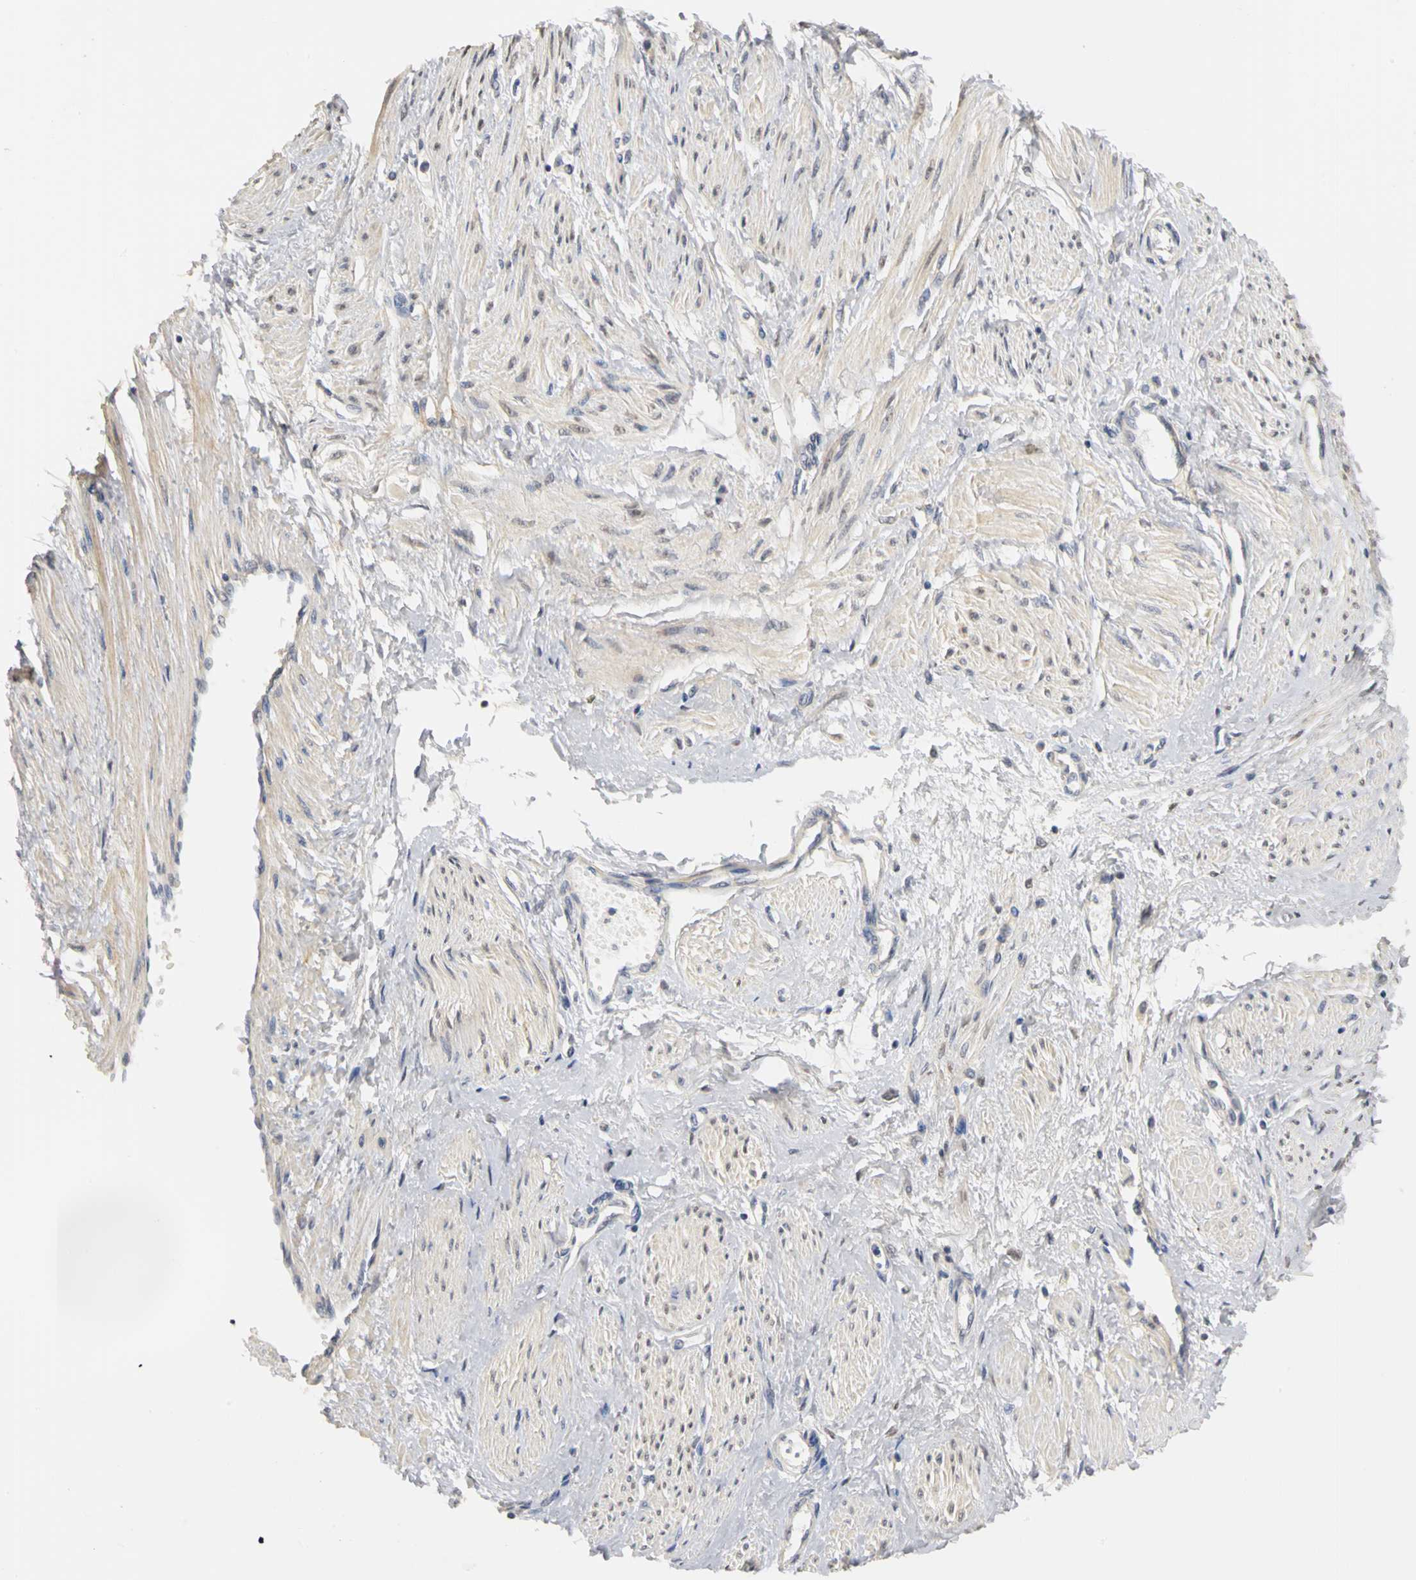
{"staining": {"intensity": "moderate", "quantity": ">75%", "location": "cytoplasmic/membranous,nuclear"}, "tissue": "smooth muscle", "cell_type": "Smooth muscle cells", "image_type": "normal", "snomed": [{"axis": "morphology", "description": "Normal tissue, NOS"}, {"axis": "topography", "description": "Smooth muscle"}, {"axis": "topography", "description": "Uterus"}], "caption": "Human smooth muscle stained with a brown dye reveals moderate cytoplasmic/membranous,nuclear positive expression in about >75% of smooth muscle cells.", "gene": "PGR", "patient": {"sex": "female", "age": 39}}